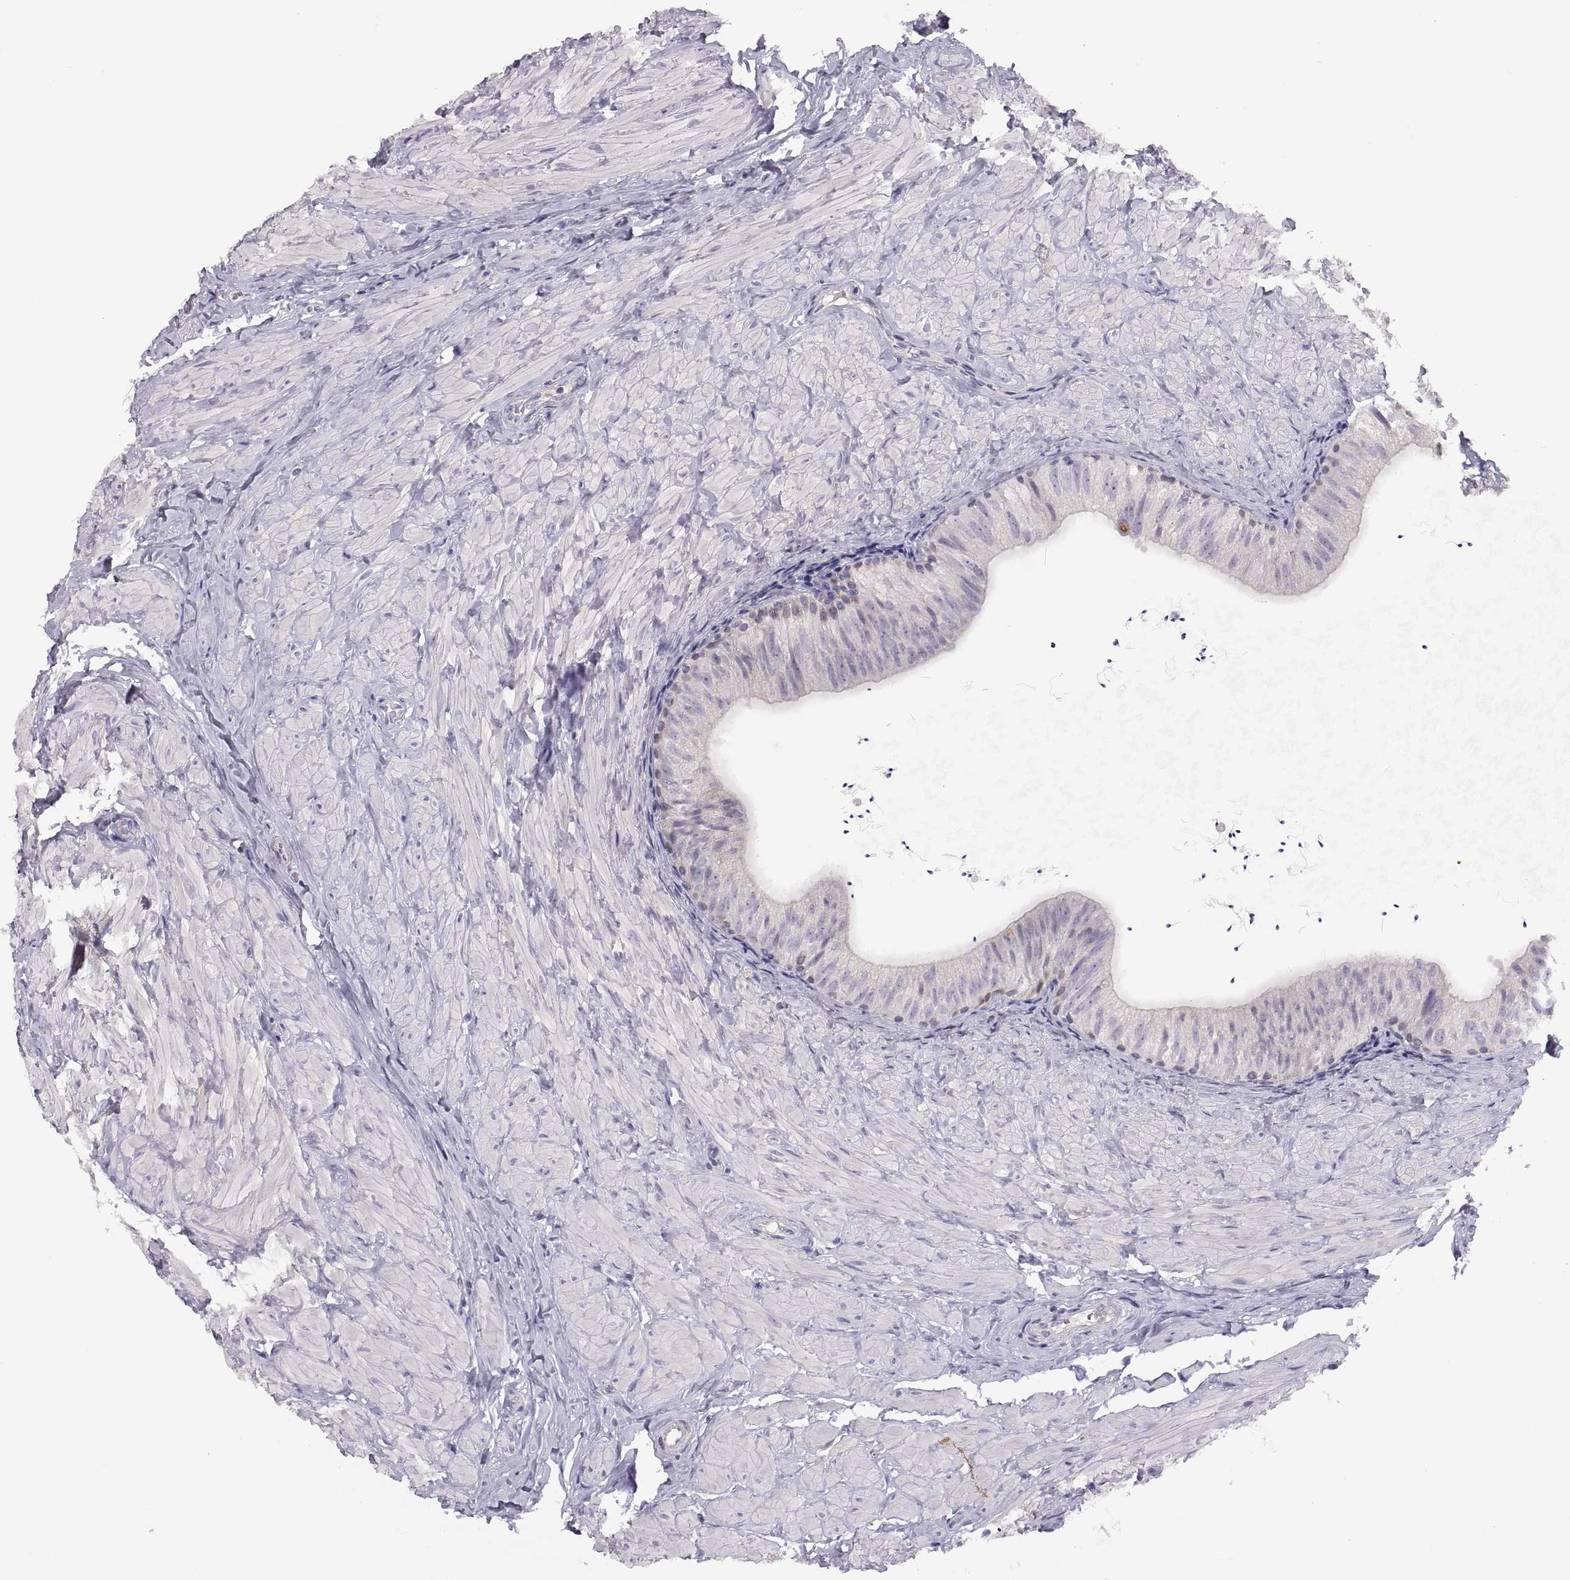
{"staining": {"intensity": "negative", "quantity": "none", "location": "none"}, "tissue": "epididymis", "cell_type": "Glandular cells", "image_type": "normal", "snomed": [{"axis": "morphology", "description": "Normal tissue, NOS"}, {"axis": "topography", "description": "Epididymis"}], "caption": "The immunohistochemistry (IHC) photomicrograph has no significant expression in glandular cells of epididymis. Brightfield microscopy of immunohistochemistry (IHC) stained with DAB (brown) and hematoxylin (blue), captured at high magnification.", "gene": "STRC", "patient": {"sex": "male", "age": 32}}